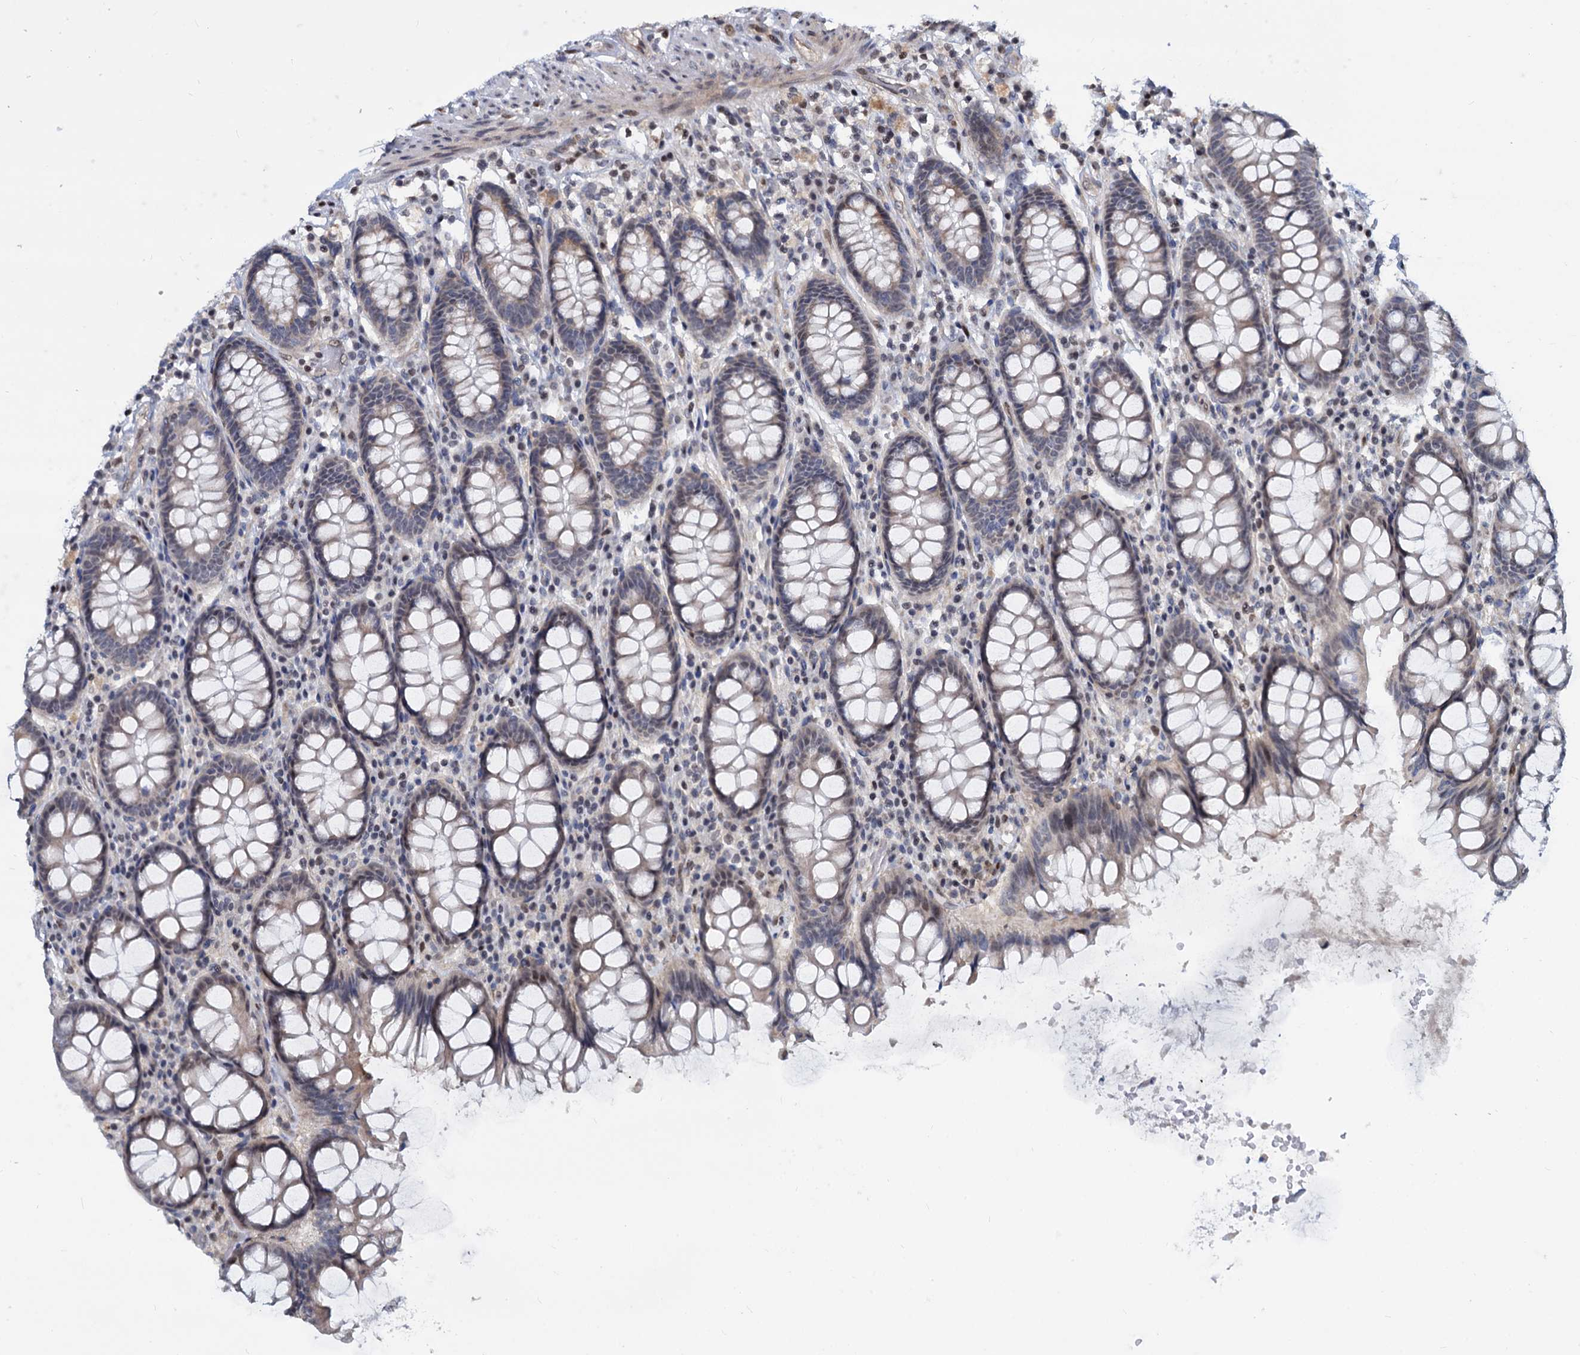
{"staining": {"intensity": "moderate", "quantity": "25%-75%", "location": "cytoplasmic/membranous,nuclear"}, "tissue": "colon", "cell_type": "Endothelial cells", "image_type": "normal", "snomed": [{"axis": "morphology", "description": "Normal tissue, NOS"}, {"axis": "topography", "description": "Colon"}], "caption": "Unremarkable colon was stained to show a protein in brown. There is medium levels of moderate cytoplasmic/membranous,nuclear staining in approximately 25%-75% of endothelial cells.", "gene": "UBLCP1", "patient": {"sex": "female", "age": 79}}